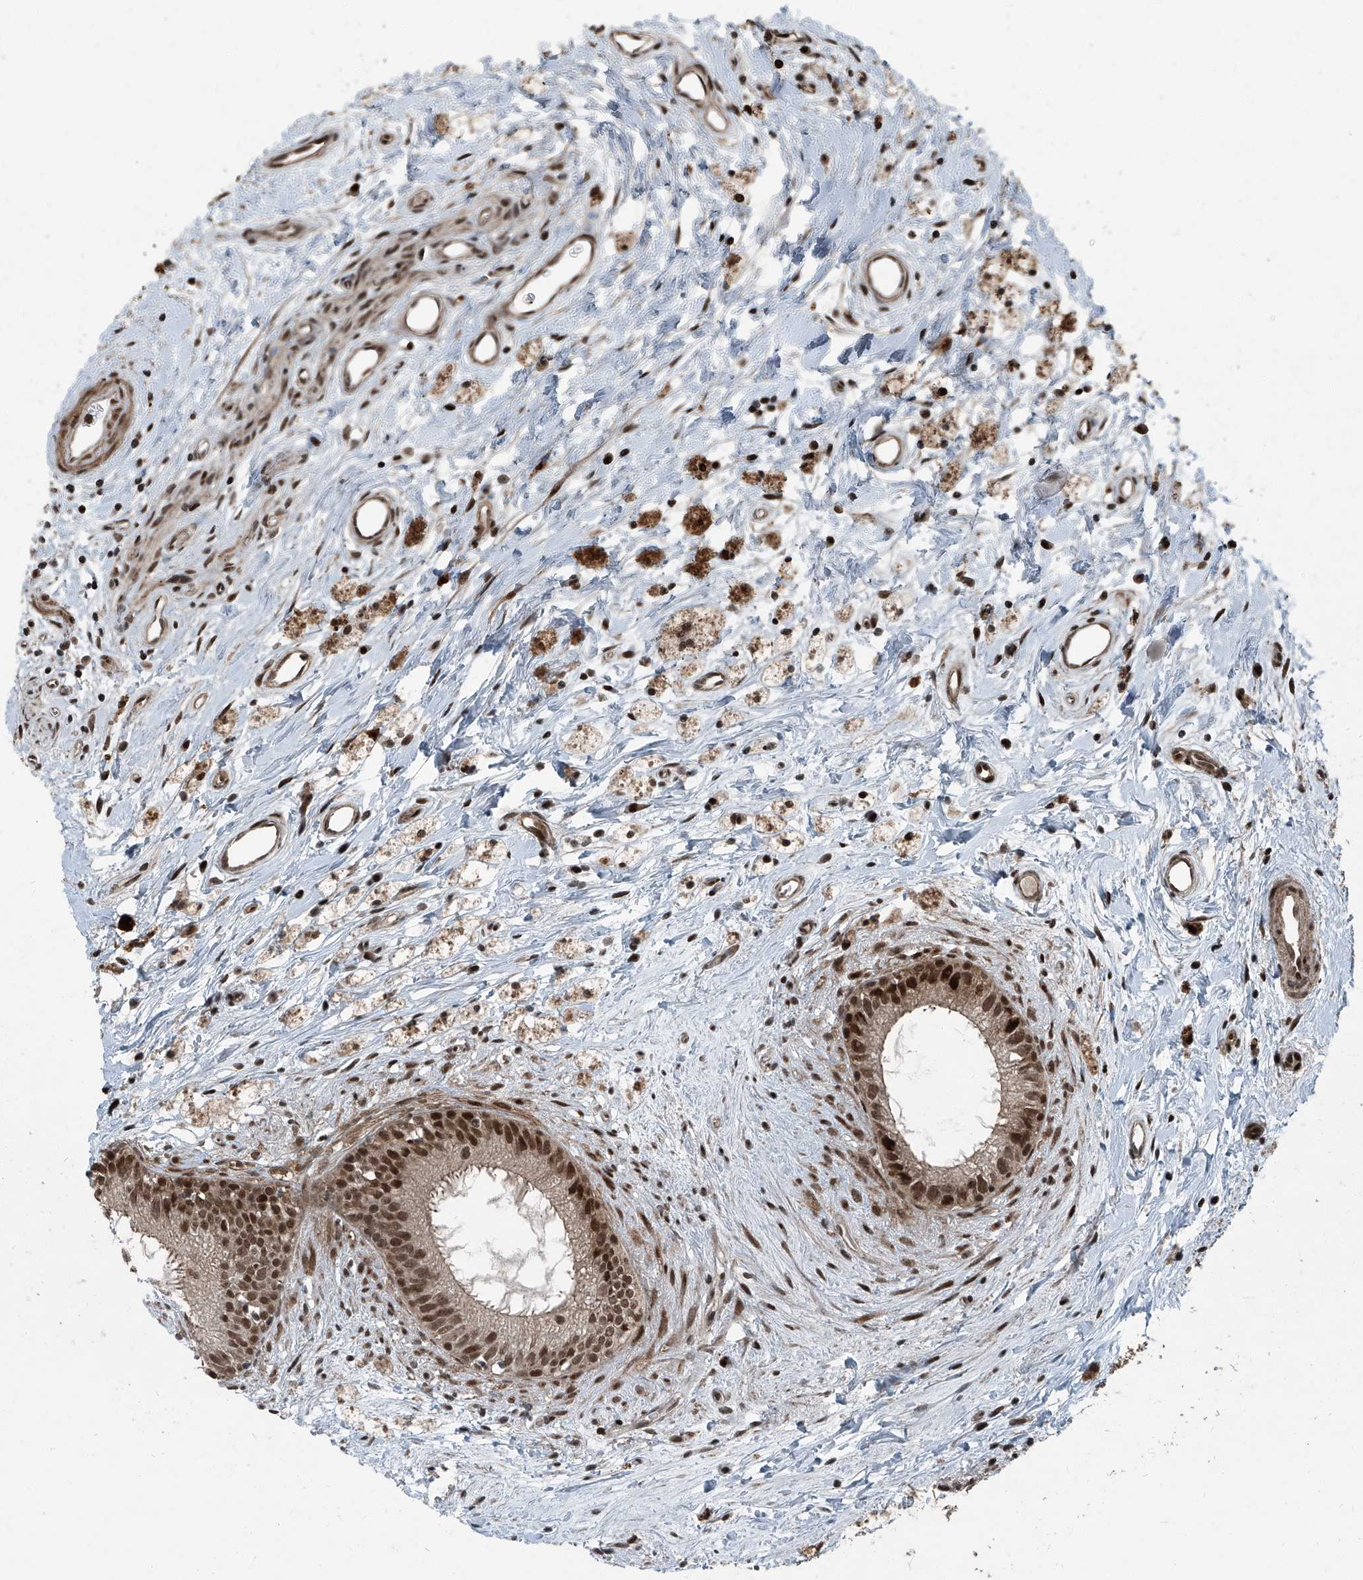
{"staining": {"intensity": "moderate", "quantity": ">75%", "location": "cytoplasmic/membranous,nuclear"}, "tissue": "epididymis", "cell_type": "Glandular cells", "image_type": "normal", "snomed": [{"axis": "morphology", "description": "Normal tissue, NOS"}, {"axis": "topography", "description": "Epididymis"}], "caption": "Protein staining reveals moderate cytoplasmic/membranous,nuclear positivity in about >75% of glandular cells in unremarkable epididymis. The staining was performed using DAB, with brown indicating positive protein expression. Nuclei are stained blue with hematoxylin.", "gene": "ZNF570", "patient": {"sex": "male", "age": 80}}